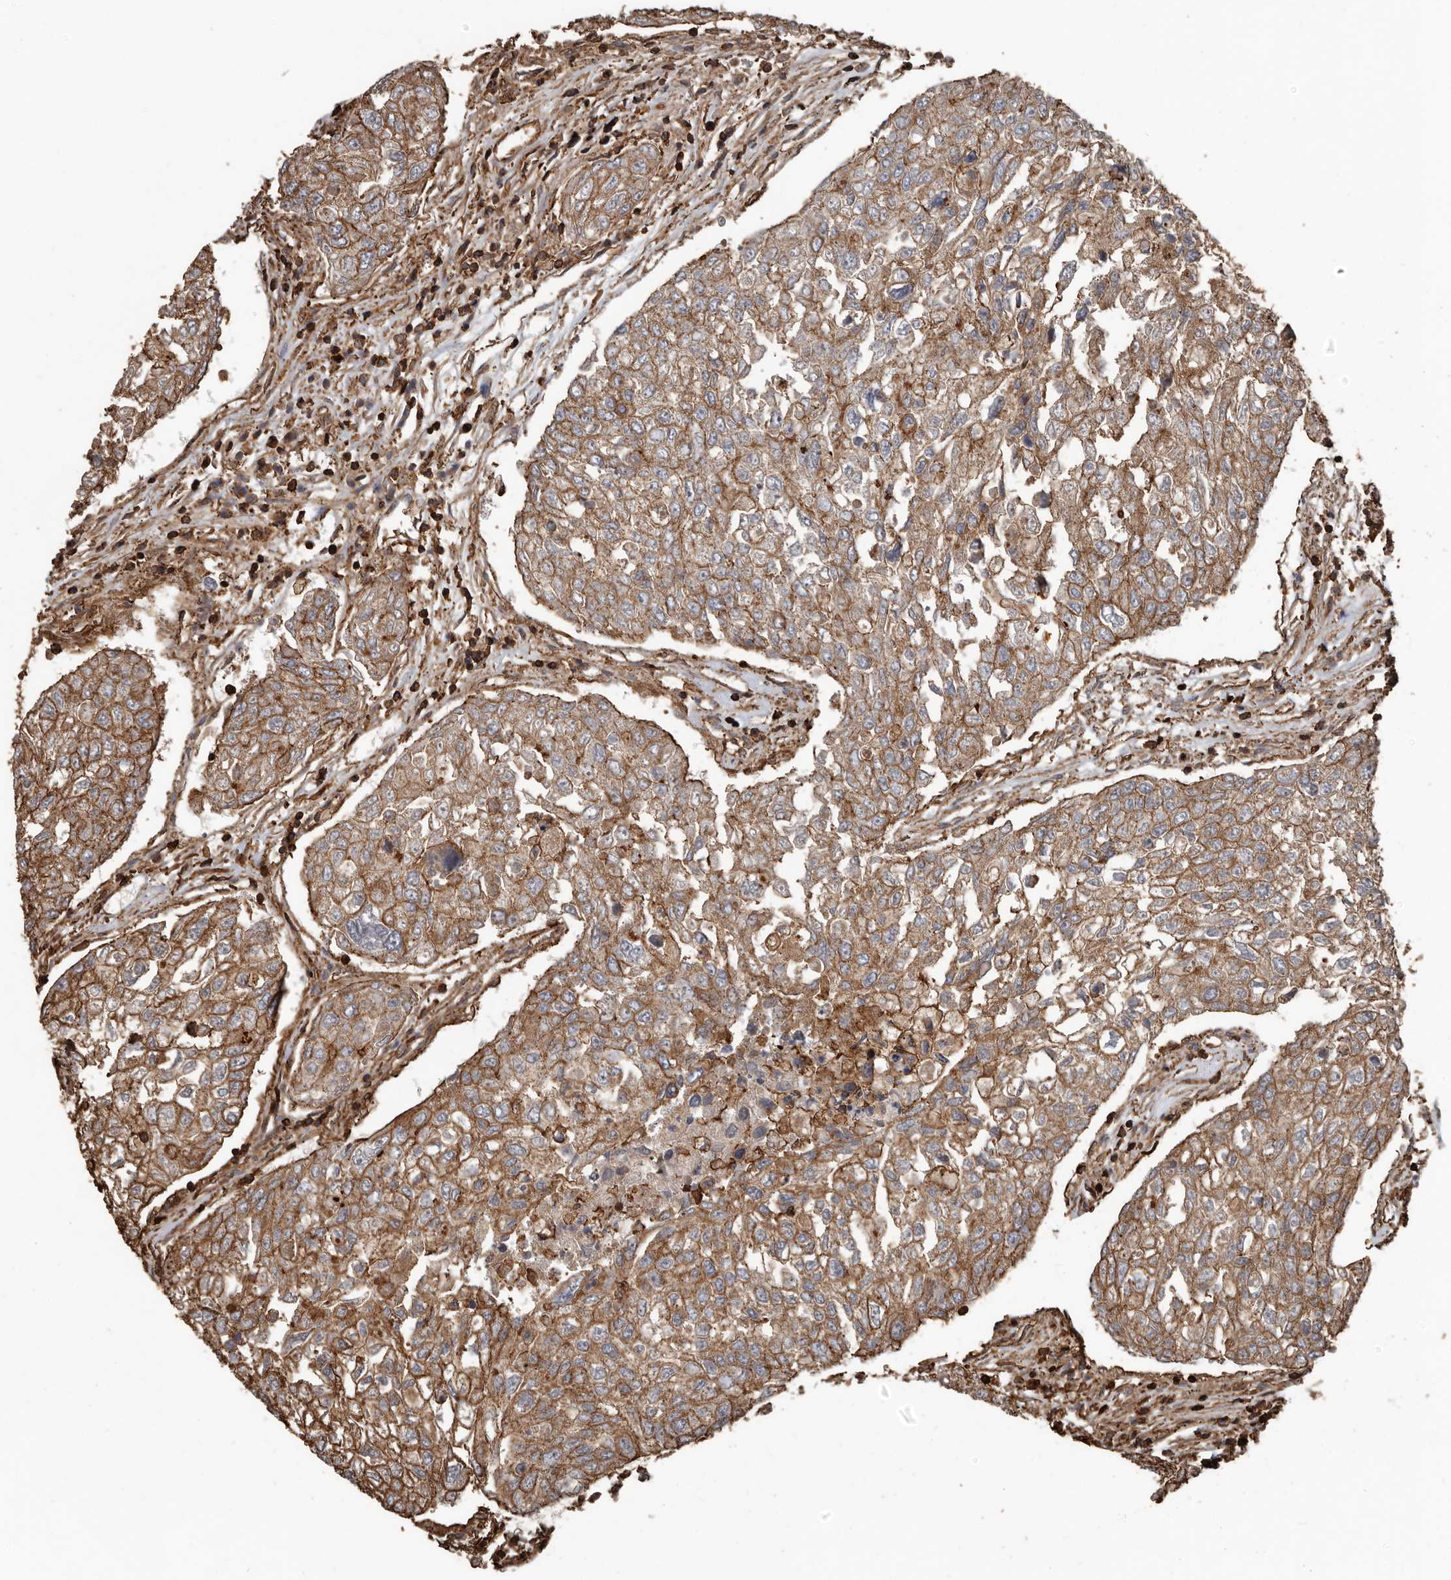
{"staining": {"intensity": "strong", "quantity": "25%-75%", "location": "cytoplasmic/membranous"}, "tissue": "urothelial cancer", "cell_type": "Tumor cells", "image_type": "cancer", "snomed": [{"axis": "morphology", "description": "Urothelial carcinoma, High grade"}, {"axis": "topography", "description": "Lymph node"}, {"axis": "topography", "description": "Urinary bladder"}], "caption": "Human urothelial carcinoma (high-grade) stained for a protein (brown) shows strong cytoplasmic/membranous positive positivity in about 25%-75% of tumor cells.", "gene": "DENND6B", "patient": {"sex": "male", "age": 51}}